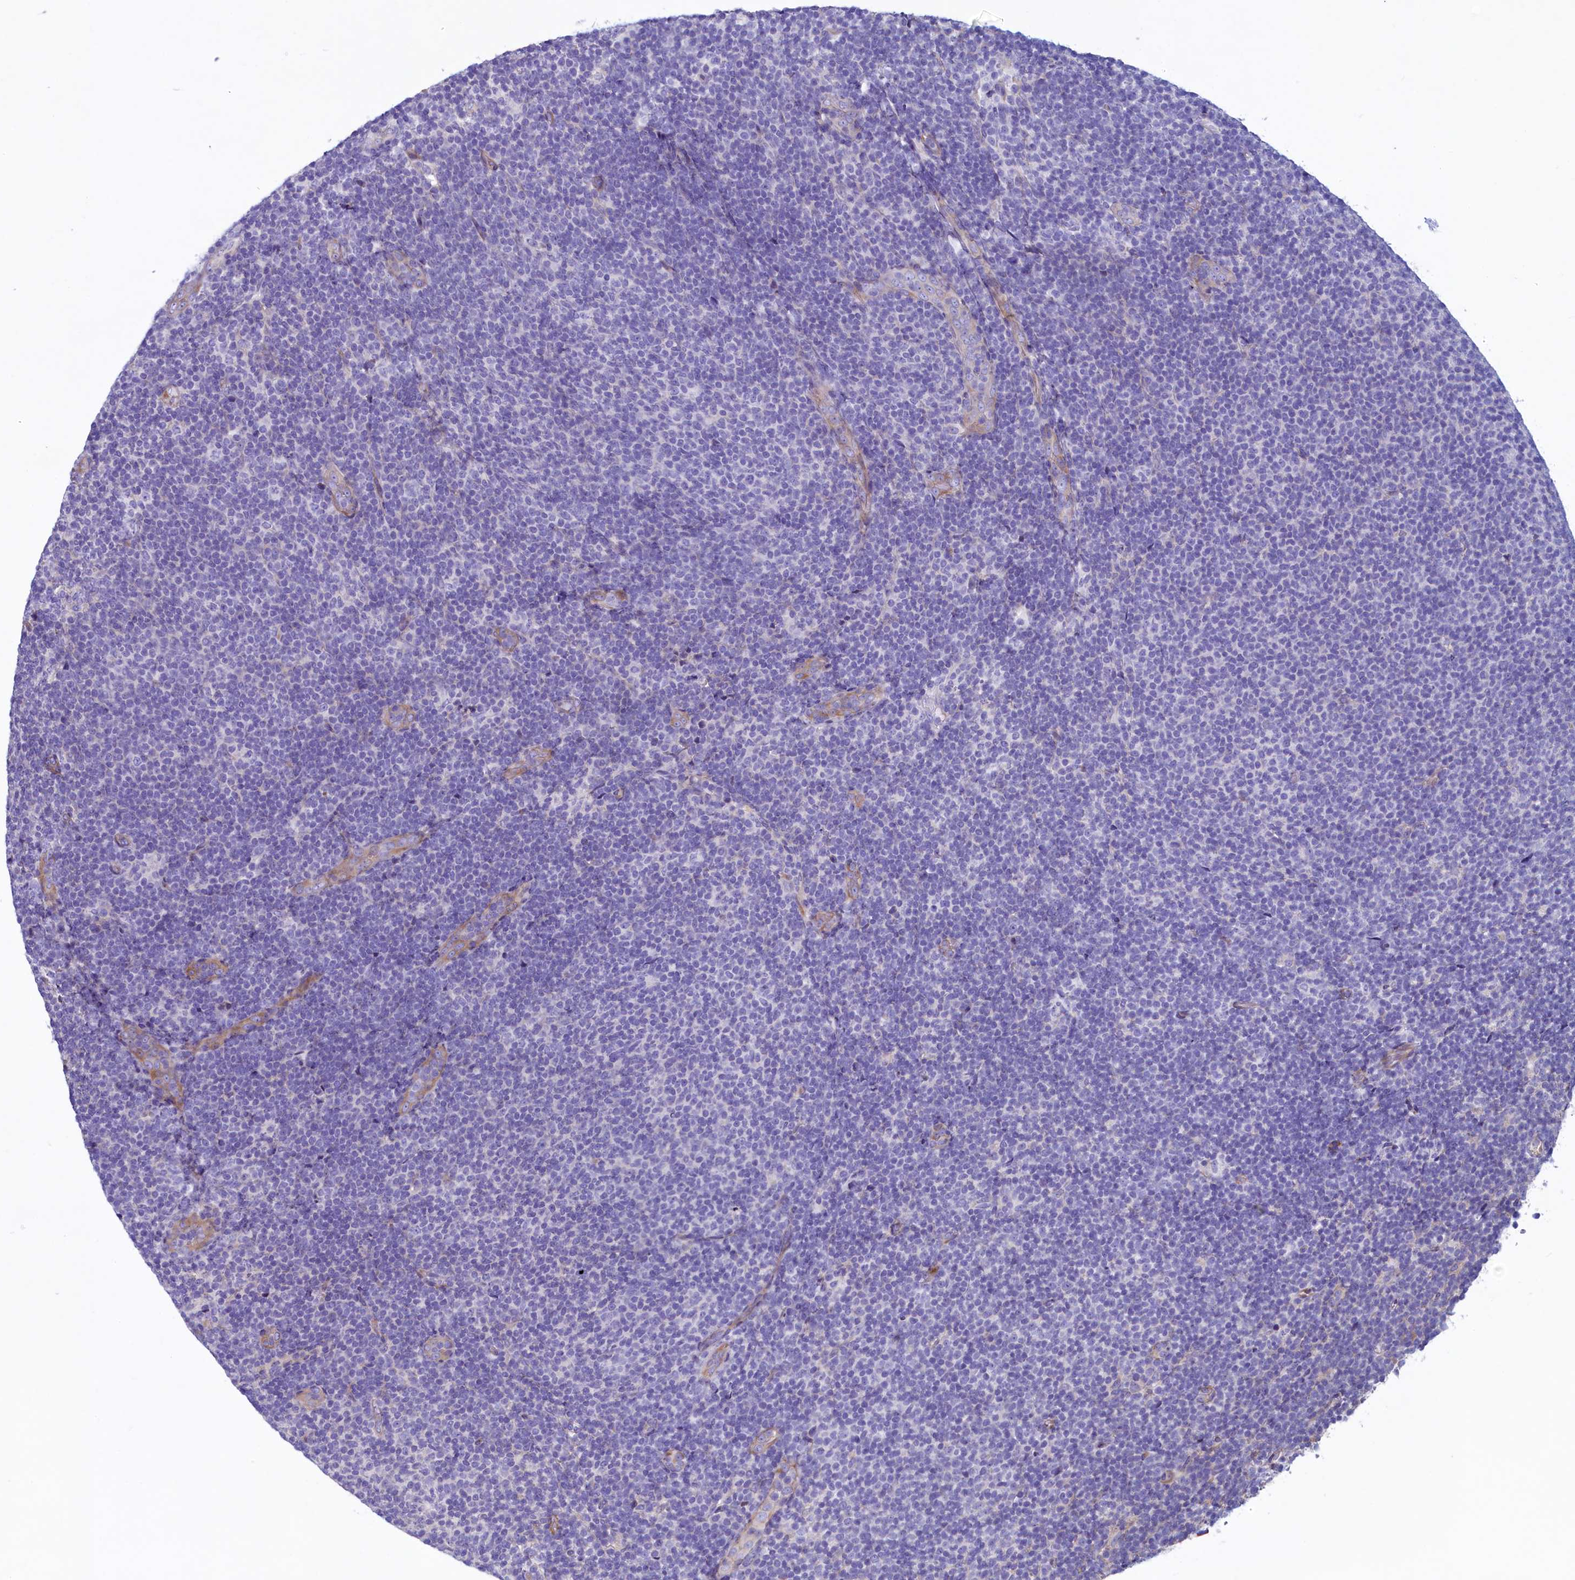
{"staining": {"intensity": "negative", "quantity": "none", "location": "none"}, "tissue": "lymphoma", "cell_type": "Tumor cells", "image_type": "cancer", "snomed": [{"axis": "morphology", "description": "Malignant lymphoma, non-Hodgkin's type, Low grade"}, {"axis": "topography", "description": "Lymph node"}], "caption": "High magnification brightfield microscopy of low-grade malignant lymphoma, non-Hodgkin's type stained with DAB (brown) and counterstained with hematoxylin (blue): tumor cells show no significant expression.", "gene": "KRBOX5", "patient": {"sex": "male", "age": 66}}